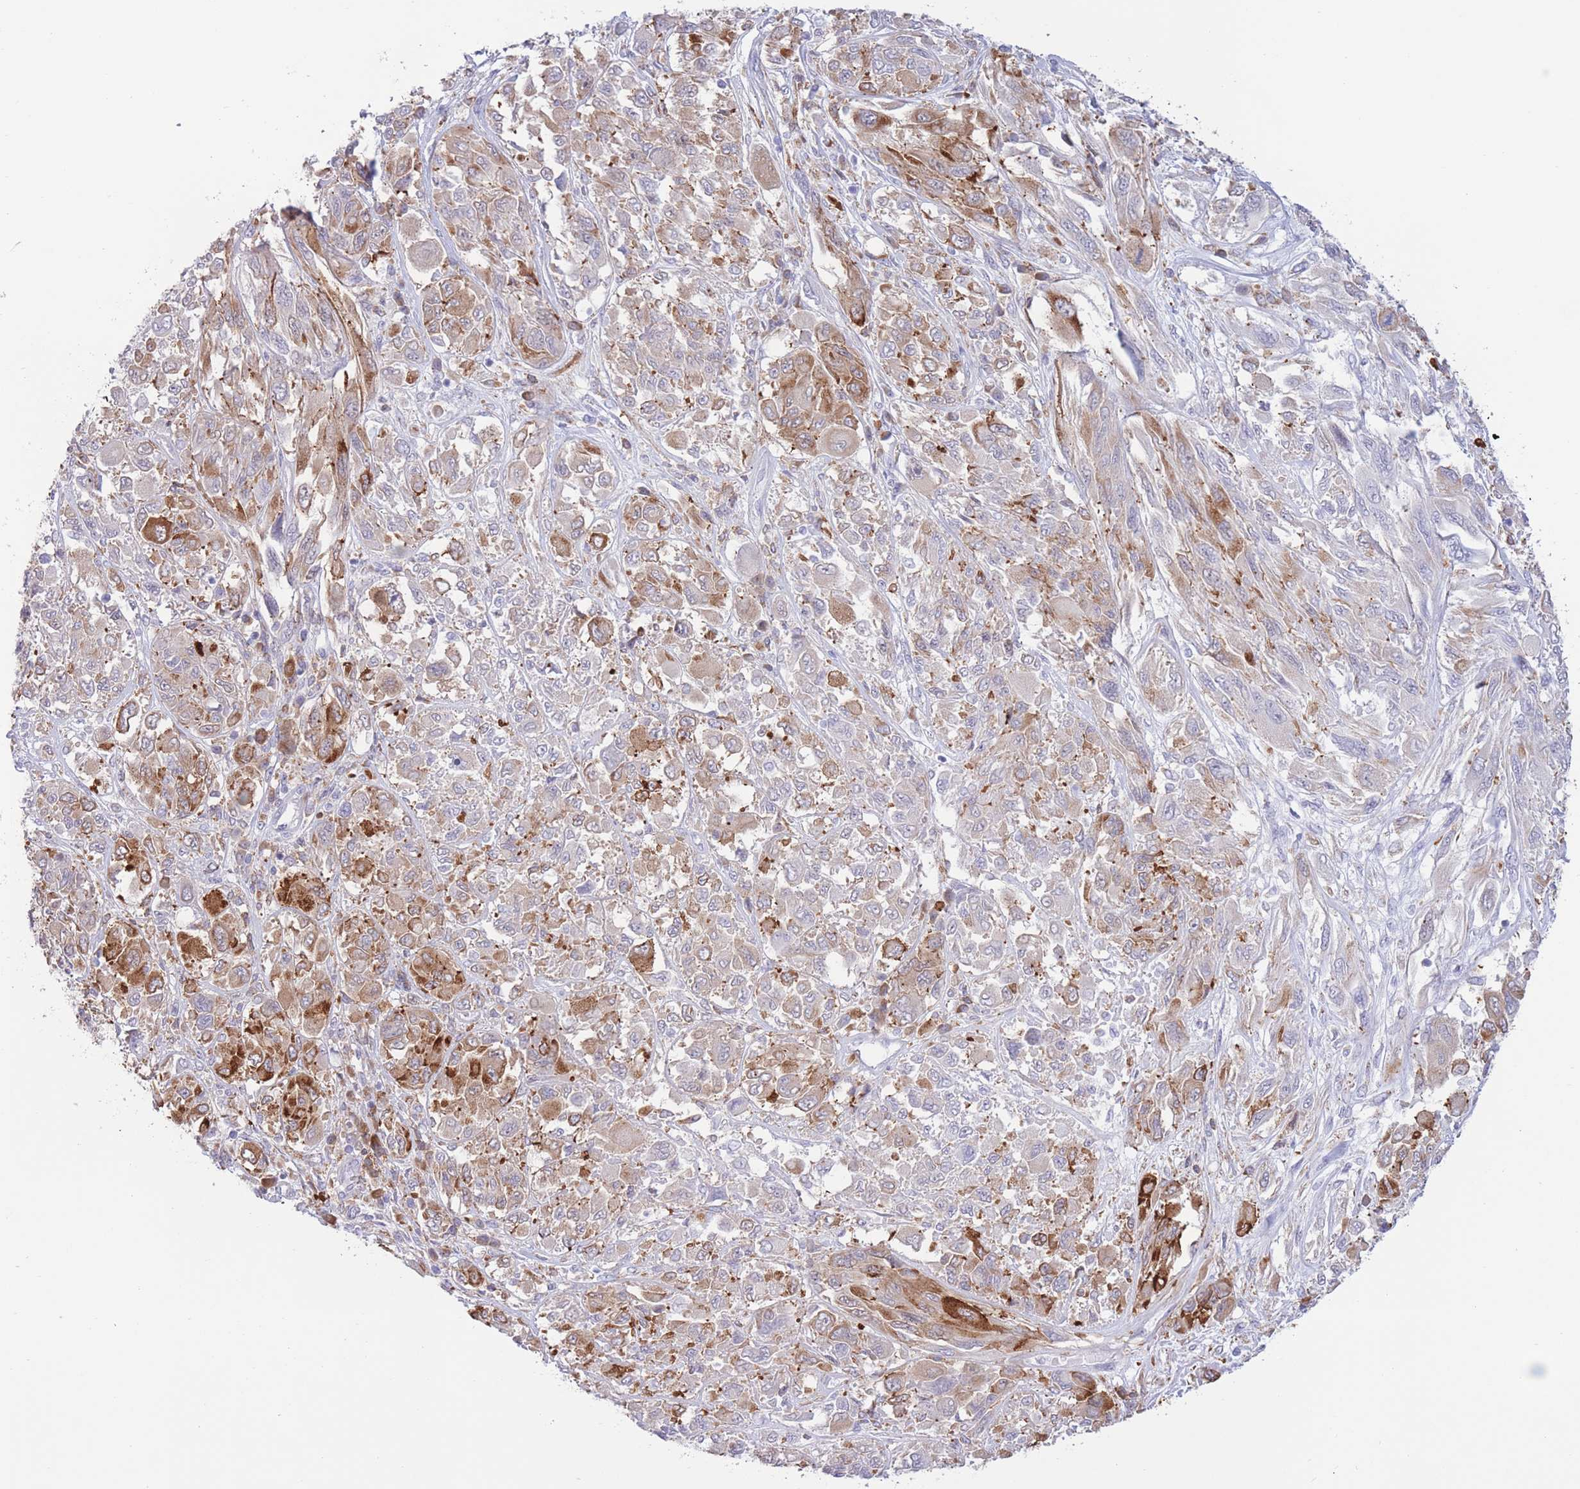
{"staining": {"intensity": "moderate", "quantity": "25%-75%", "location": "cytoplasmic/membranous"}, "tissue": "melanoma", "cell_type": "Tumor cells", "image_type": "cancer", "snomed": [{"axis": "morphology", "description": "Malignant melanoma, NOS"}, {"axis": "topography", "description": "Skin"}], "caption": "Protein expression analysis of human melanoma reveals moderate cytoplasmic/membranous positivity in about 25%-75% of tumor cells.", "gene": "MYDGF", "patient": {"sex": "female", "age": 91}}